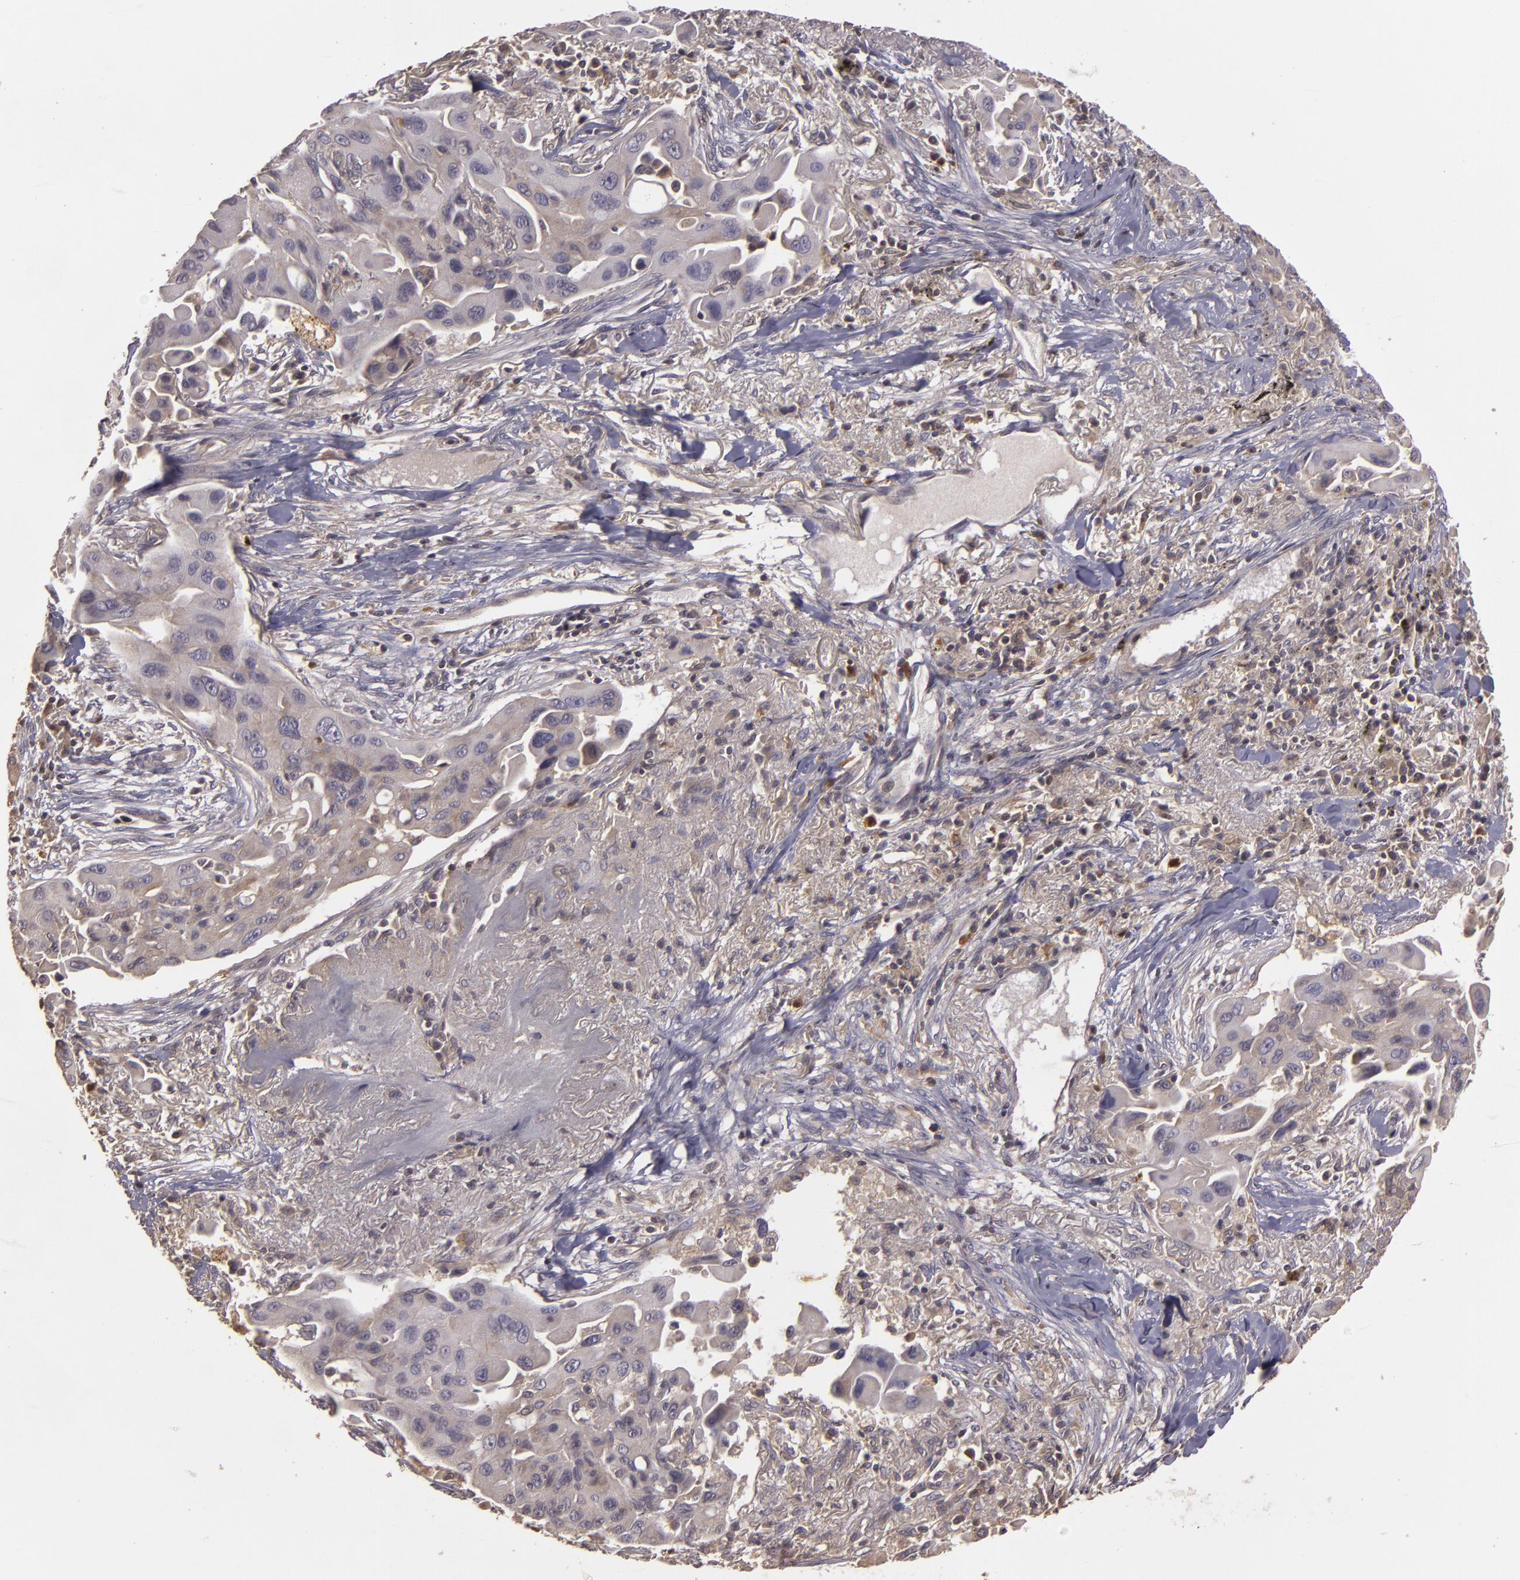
{"staining": {"intensity": "weak", "quantity": ">75%", "location": "cytoplasmic/membranous"}, "tissue": "lung cancer", "cell_type": "Tumor cells", "image_type": "cancer", "snomed": [{"axis": "morphology", "description": "Adenocarcinoma, NOS"}, {"axis": "topography", "description": "Lung"}], "caption": "Immunohistochemistry (IHC) image of lung adenocarcinoma stained for a protein (brown), which displays low levels of weak cytoplasmic/membranous expression in about >75% of tumor cells.", "gene": "HRAS", "patient": {"sex": "male", "age": 68}}